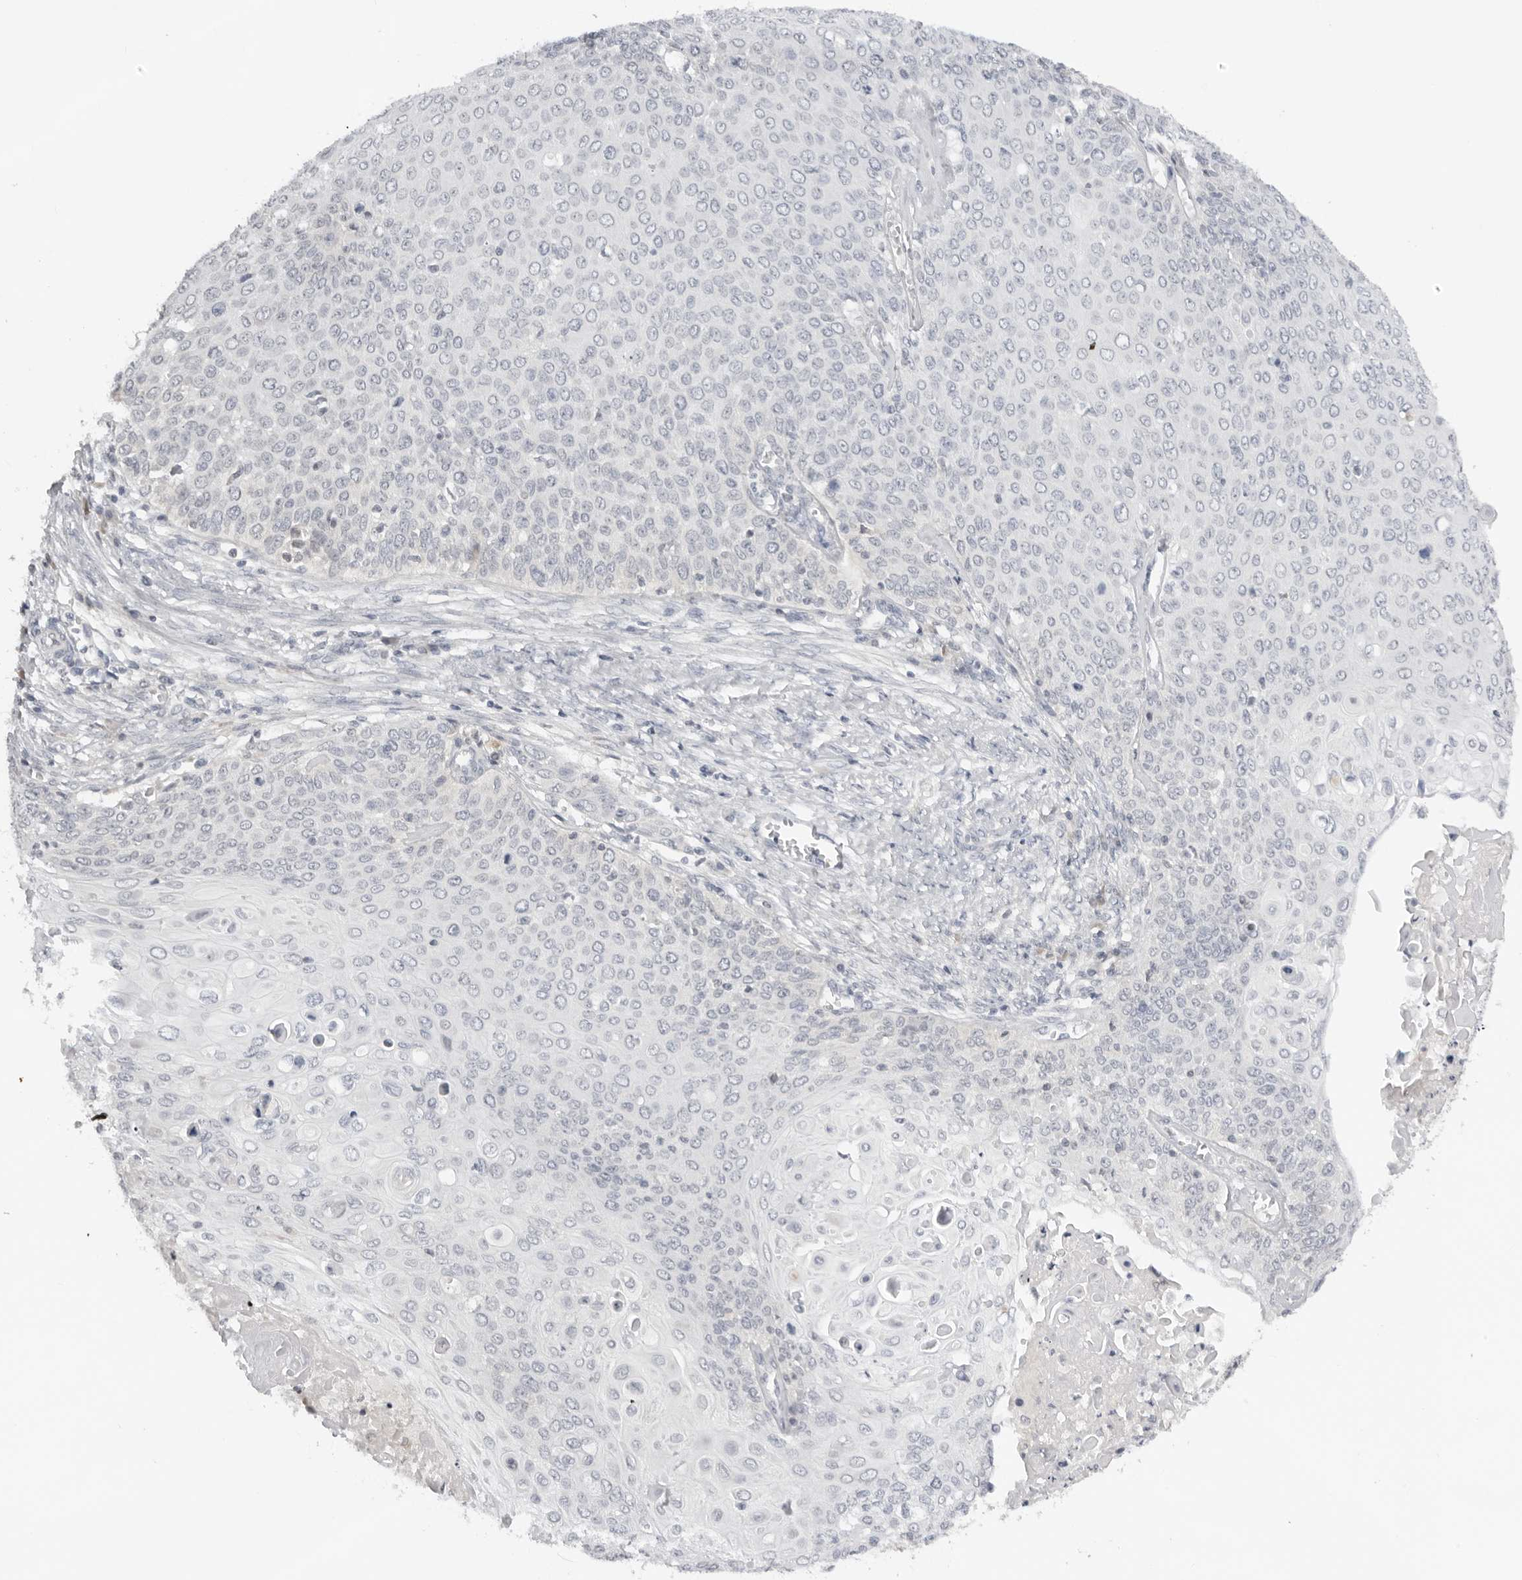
{"staining": {"intensity": "negative", "quantity": "none", "location": "none"}, "tissue": "cervical cancer", "cell_type": "Tumor cells", "image_type": "cancer", "snomed": [{"axis": "morphology", "description": "Squamous cell carcinoma, NOS"}, {"axis": "topography", "description": "Cervix"}], "caption": "The histopathology image reveals no significant expression in tumor cells of cervical cancer (squamous cell carcinoma).", "gene": "ACP6", "patient": {"sex": "female", "age": 39}}